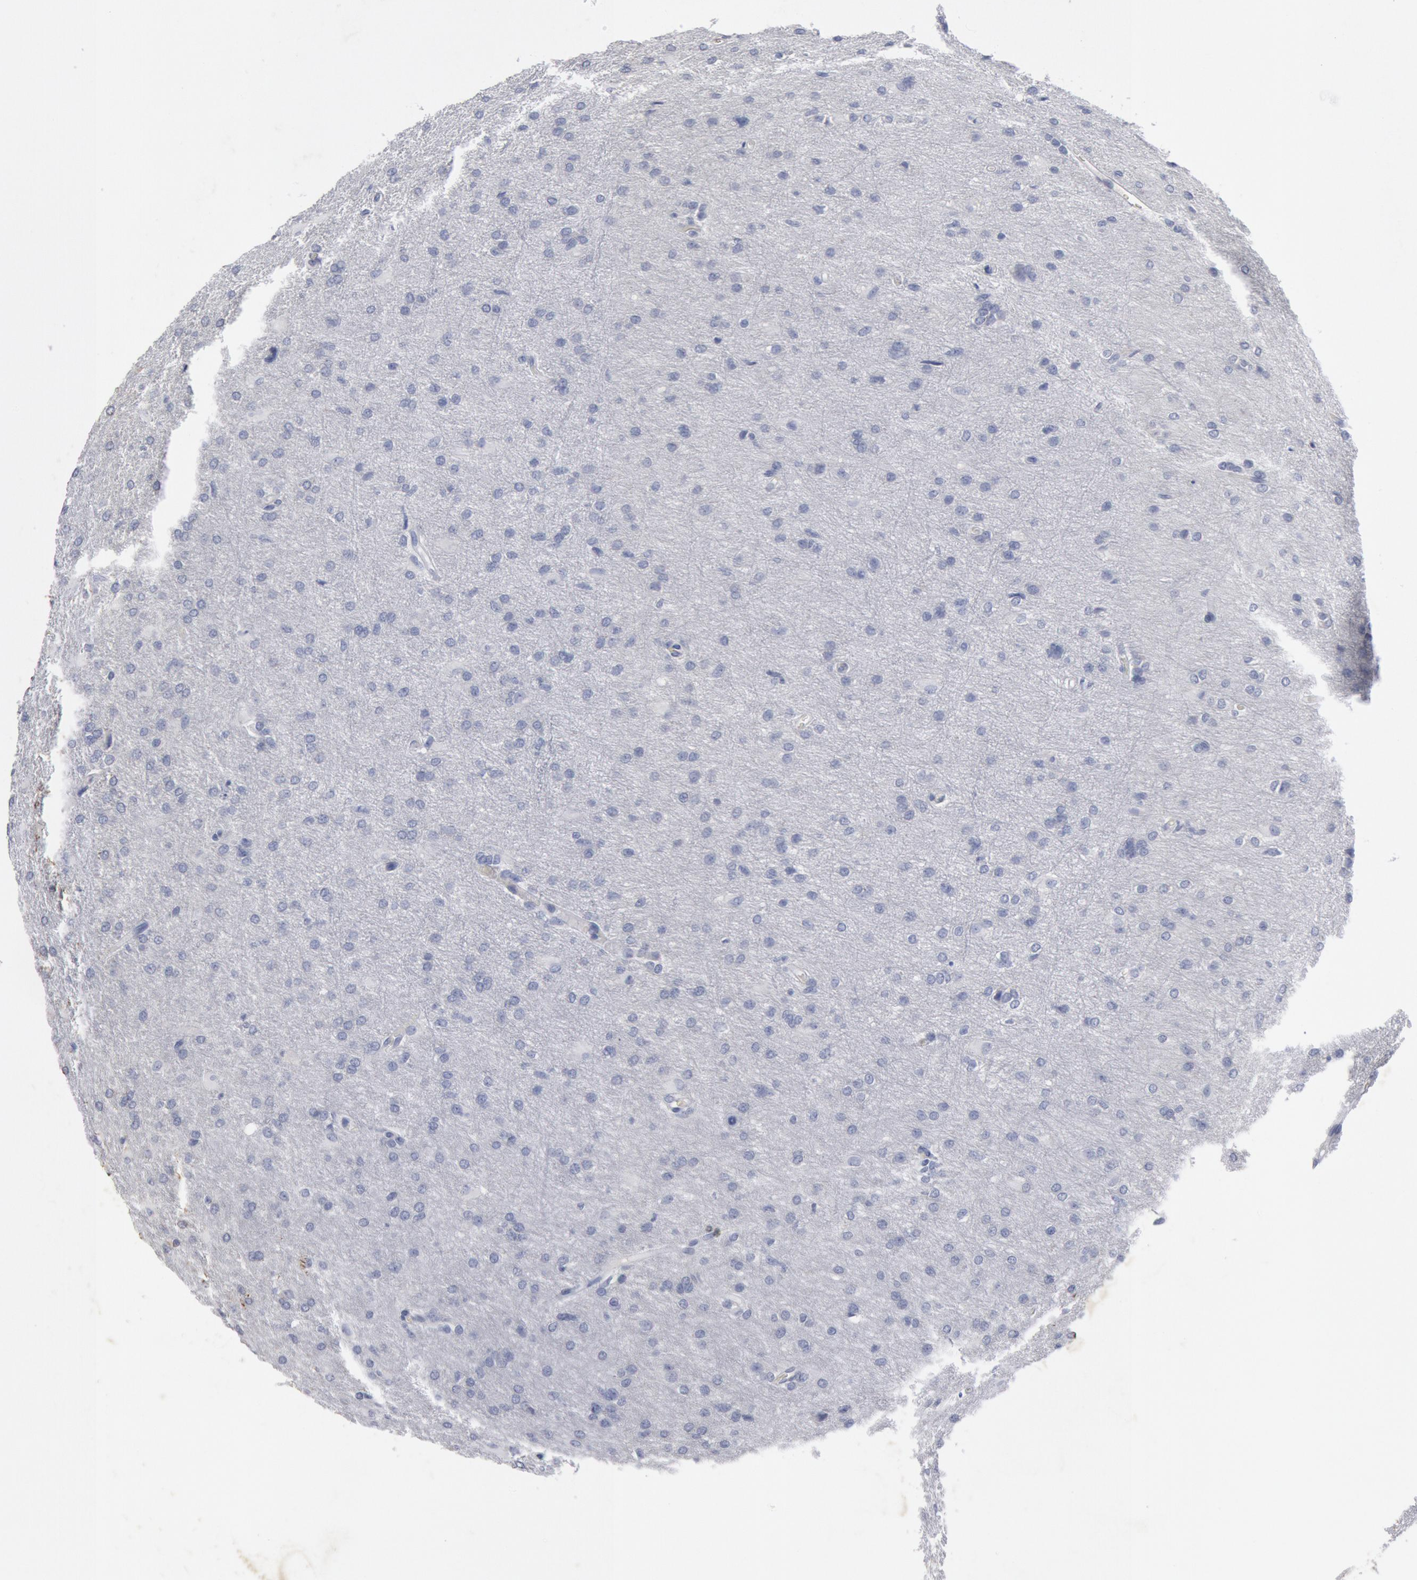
{"staining": {"intensity": "negative", "quantity": "none", "location": "none"}, "tissue": "glioma", "cell_type": "Tumor cells", "image_type": "cancer", "snomed": [{"axis": "morphology", "description": "Glioma, malignant, High grade"}, {"axis": "topography", "description": "Brain"}], "caption": "Photomicrograph shows no protein positivity in tumor cells of glioma tissue.", "gene": "FOXA2", "patient": {"sex": "male", "age": 68}}